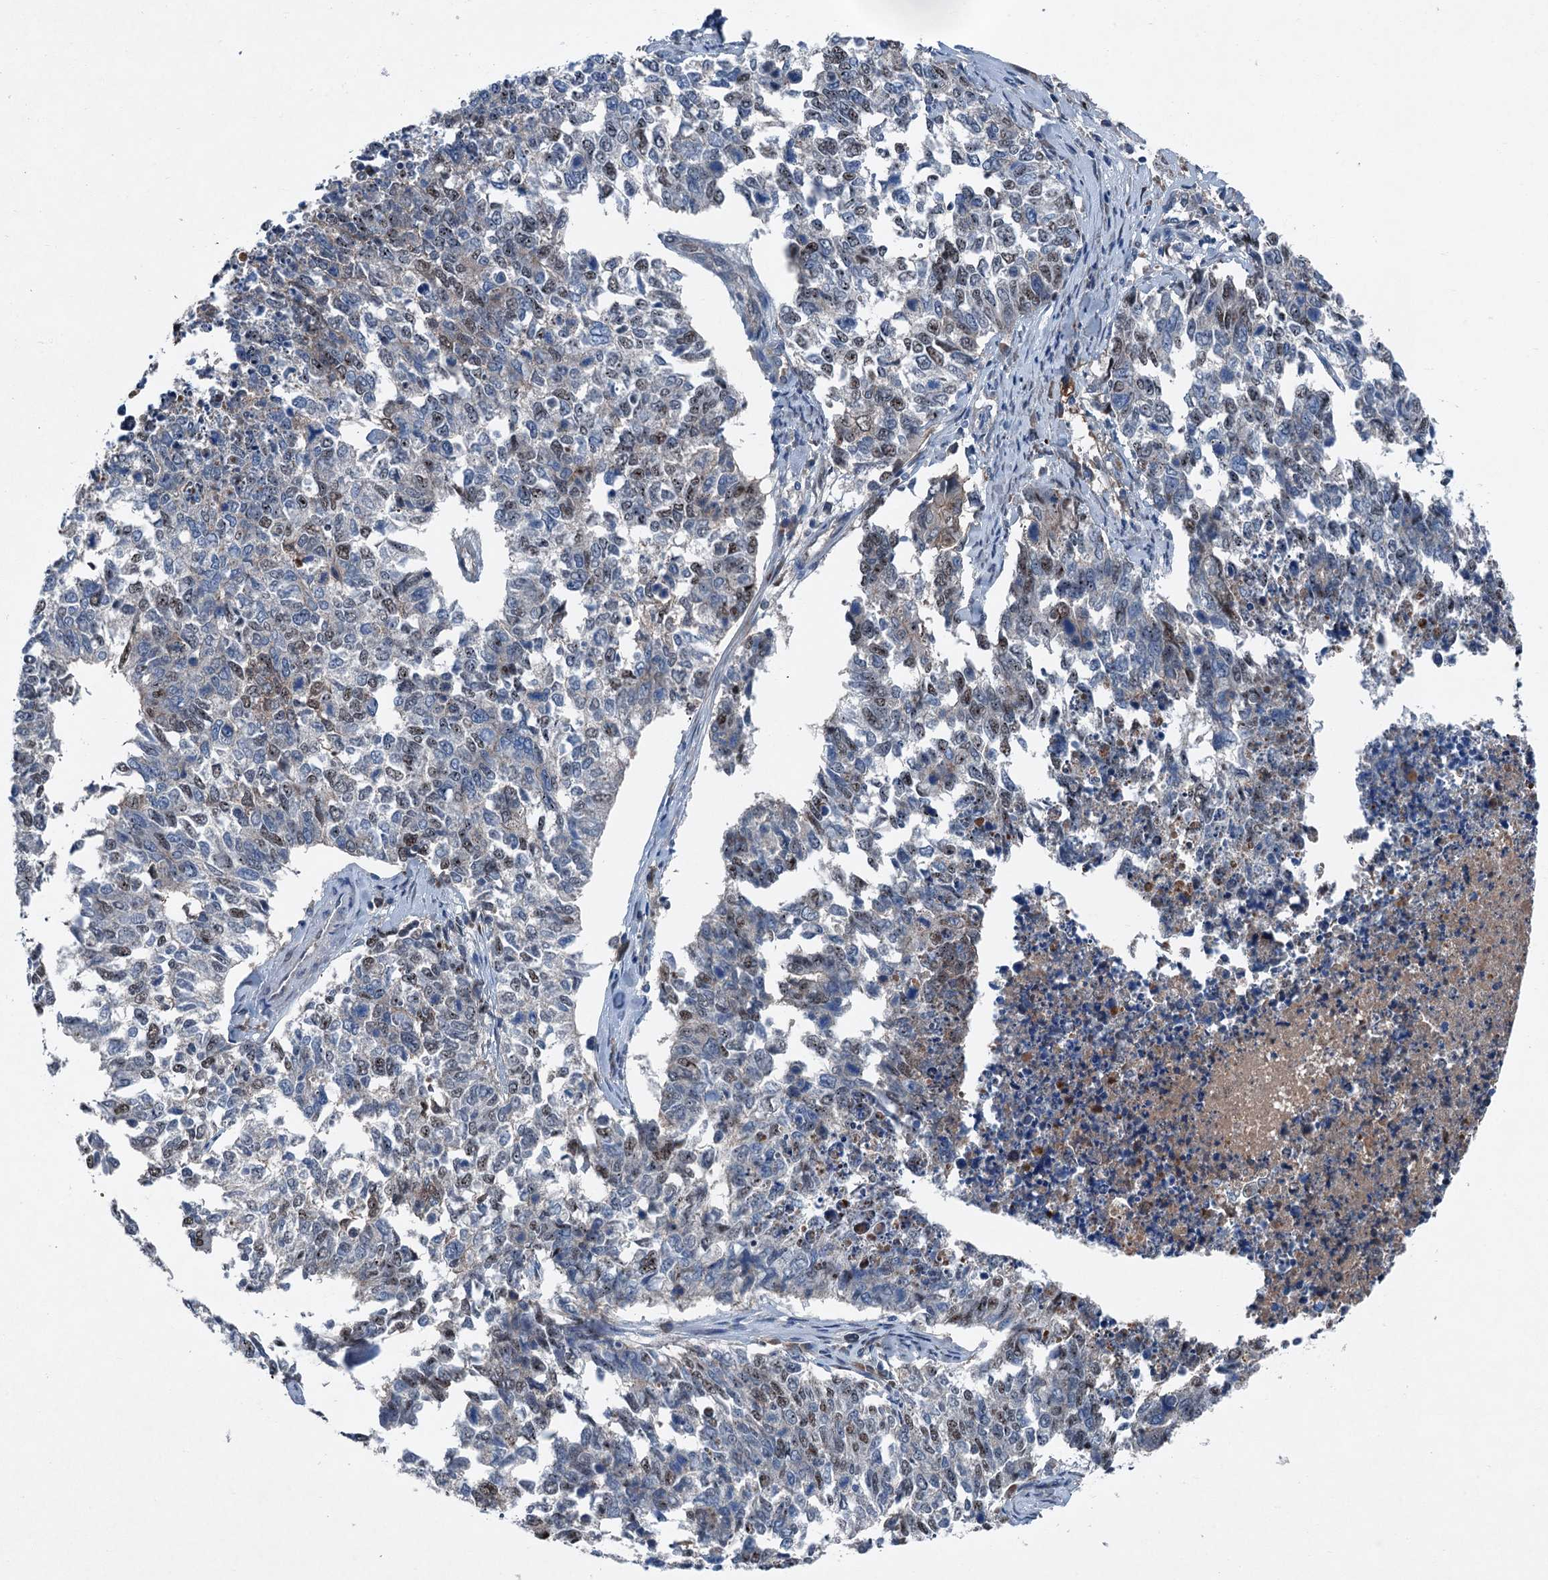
{"staining": {"intensity": "weak", "quantity": "25%-75%", "location": "nuclear"}, "tissue": "cervical cancer", "cell_type": "Tumor cells", "image_type": "cancer", "snomed": [{"axis": "morphology", "description": "Squamous cell carcinoma, NOS"}, {"axis": "topography", "description": "Cervix"}], "caption": "Tumor cells display weak nuclear expression in approximately 25%-75% of cells in cervical squamous cell carcinoma.", "gene": "SLC2A10", "patient": {"sex": "female", "age": 63}}